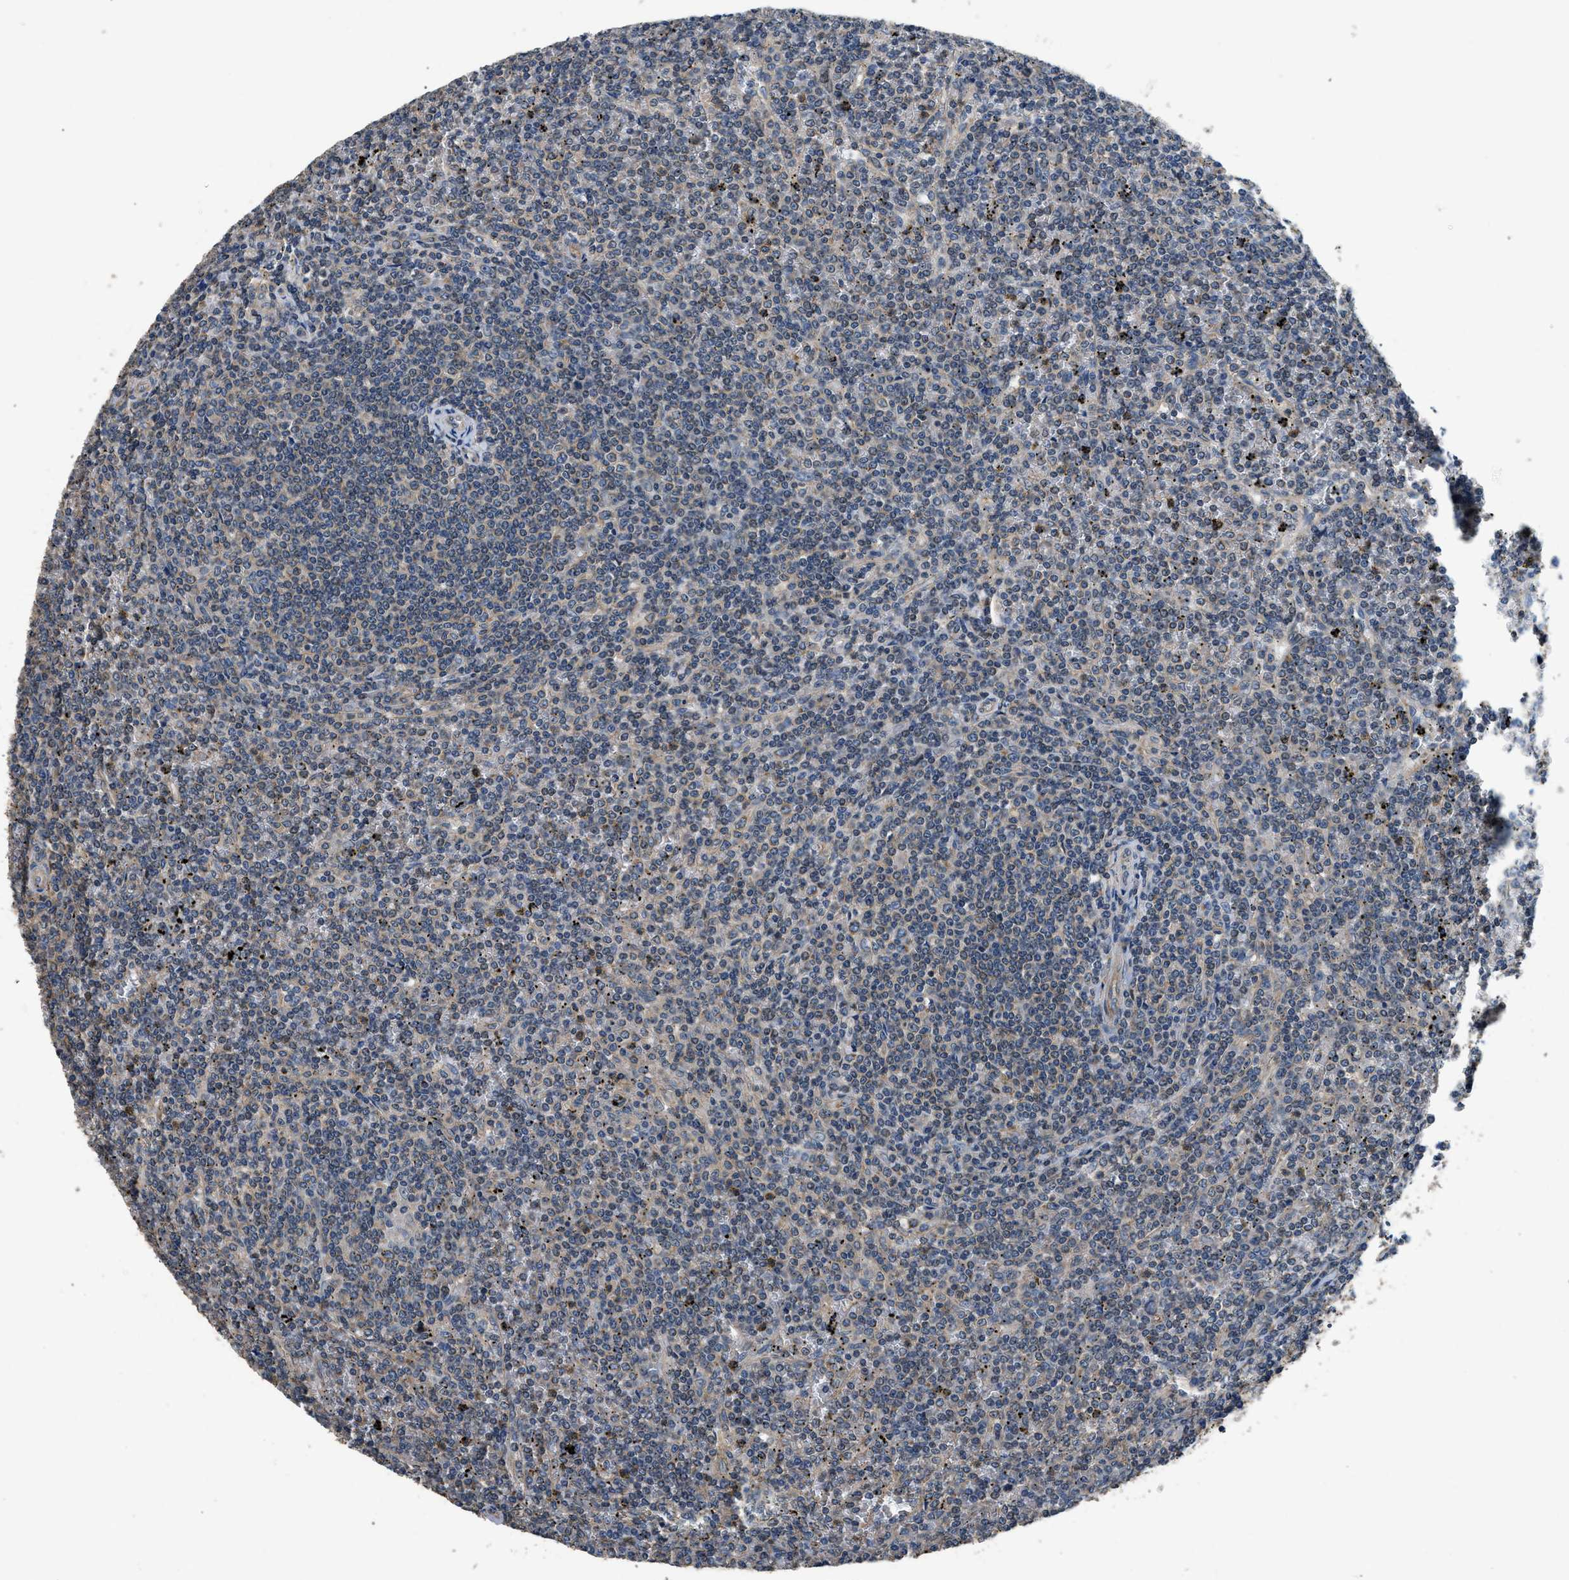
{"staining": {"intensity": "negative", "quantity": "none", "location": "none"}, "tissue": "lymphoma", "cell_type": "Tumor cells", "image_type": "cancer", "snomed": [{"axis": "morphology", "description": "Malignant lymphoma, non-Hodgkin's type, Low grade"}, {"axis": "topography", "description": "Spleen"}], "caption": "Low-grade malignant lymphoma, non-Hodgkin's type was stained to show a protein in brown. There is no significant expression in tumor cells.", "gene": "SSH2", "patient": {"sex": "female", "age": 19}}